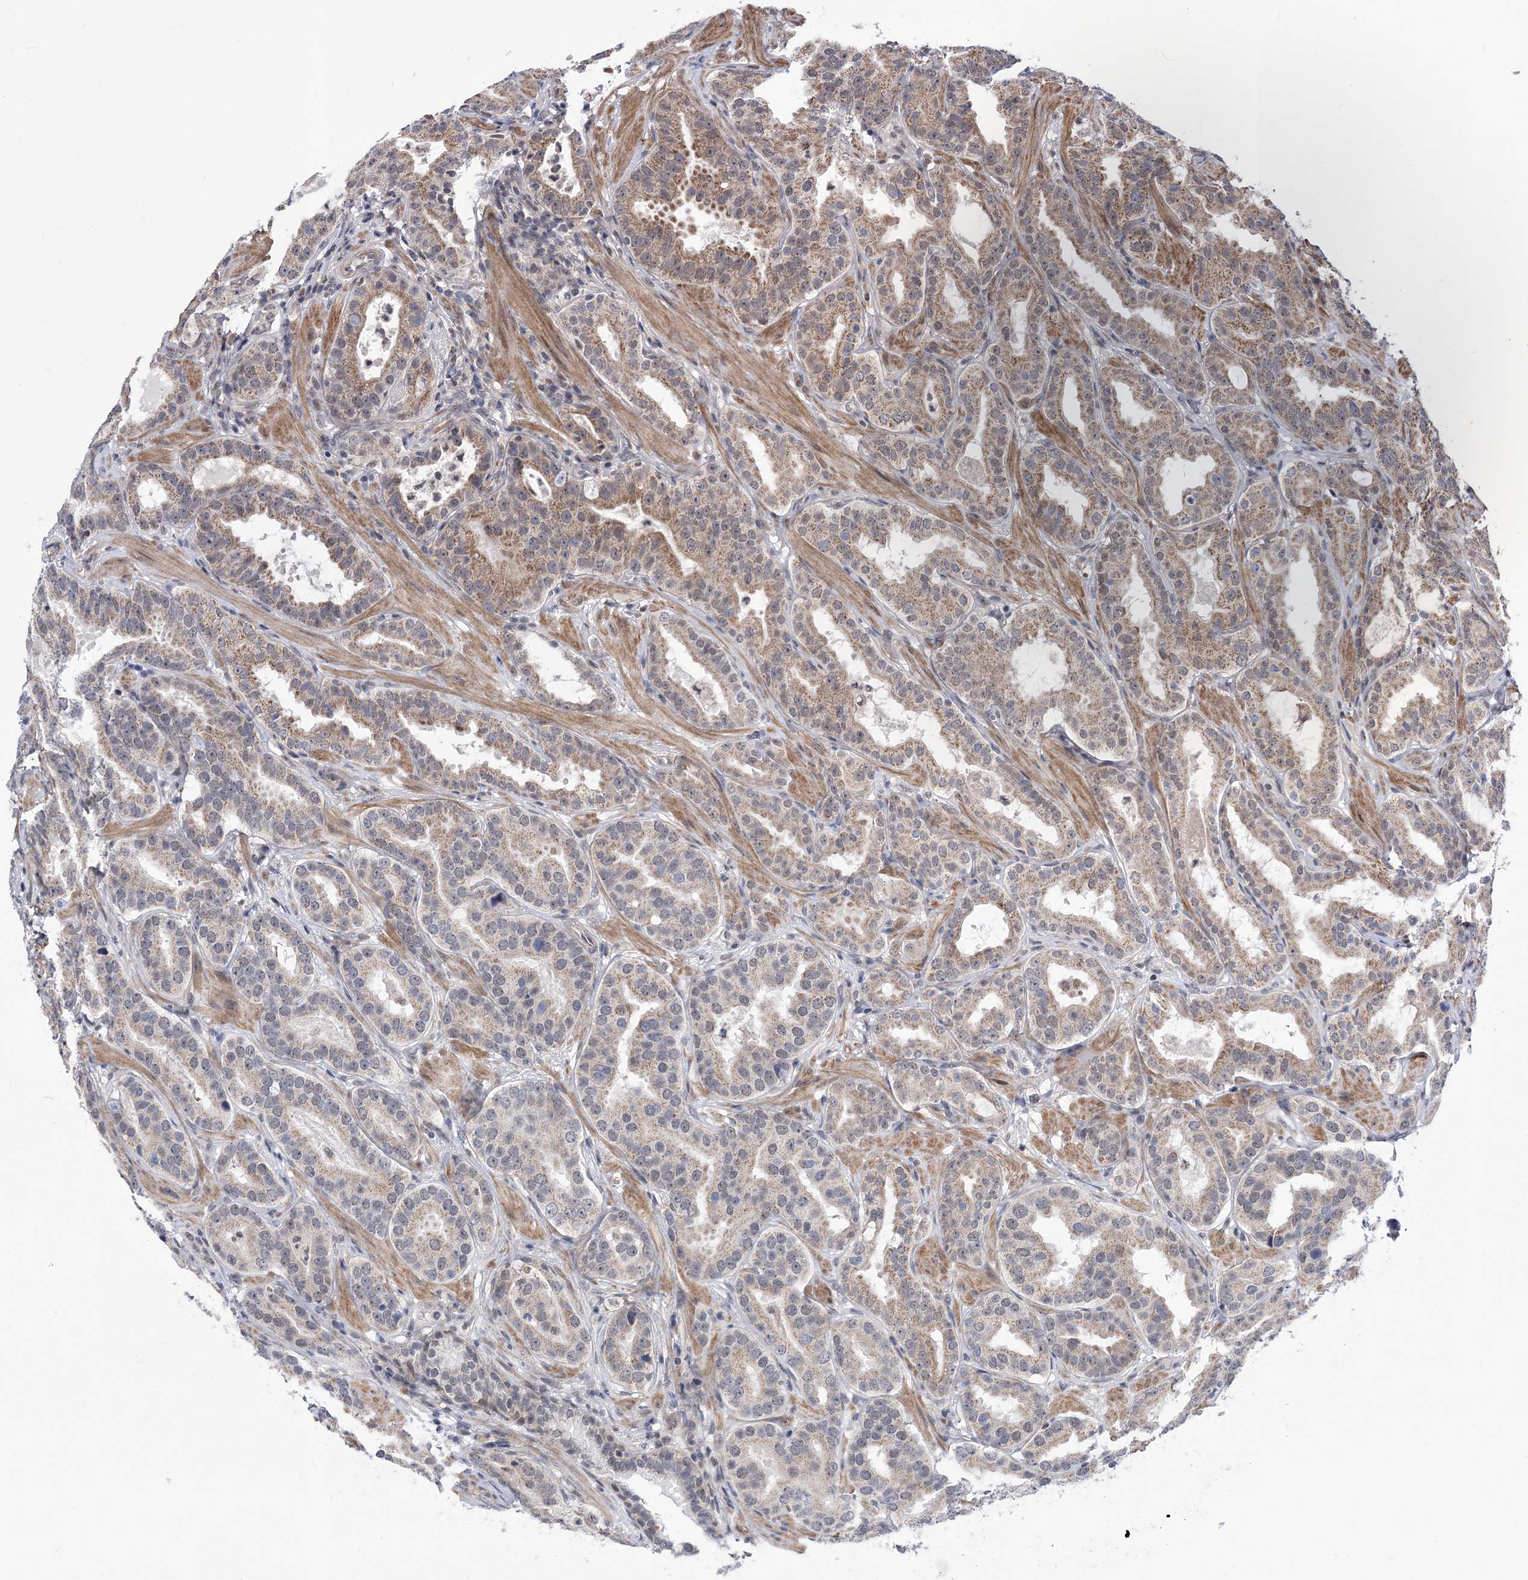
{"staining": {"intensity": "moderate", "quantity": "25%-75%", "location": "cytoplasmic/membranous"}, "tissue": "prostate cancer", "cell_type": "Tumor cells", "image_type": "cancer", "snomed": [{"axis": "morphology", "description": "Adenocarcinoma, Low grade"}, {"axis": "topography", "description": "Prostate"}], "caption": "Moderate cytoplasmic/membranous staining is identified in about 25%-75% of tumor cells in low-grade adenocarcinoma (prostate).", "gene": "BOD1L1", "patient": {"sex": "male", "age": 59}}